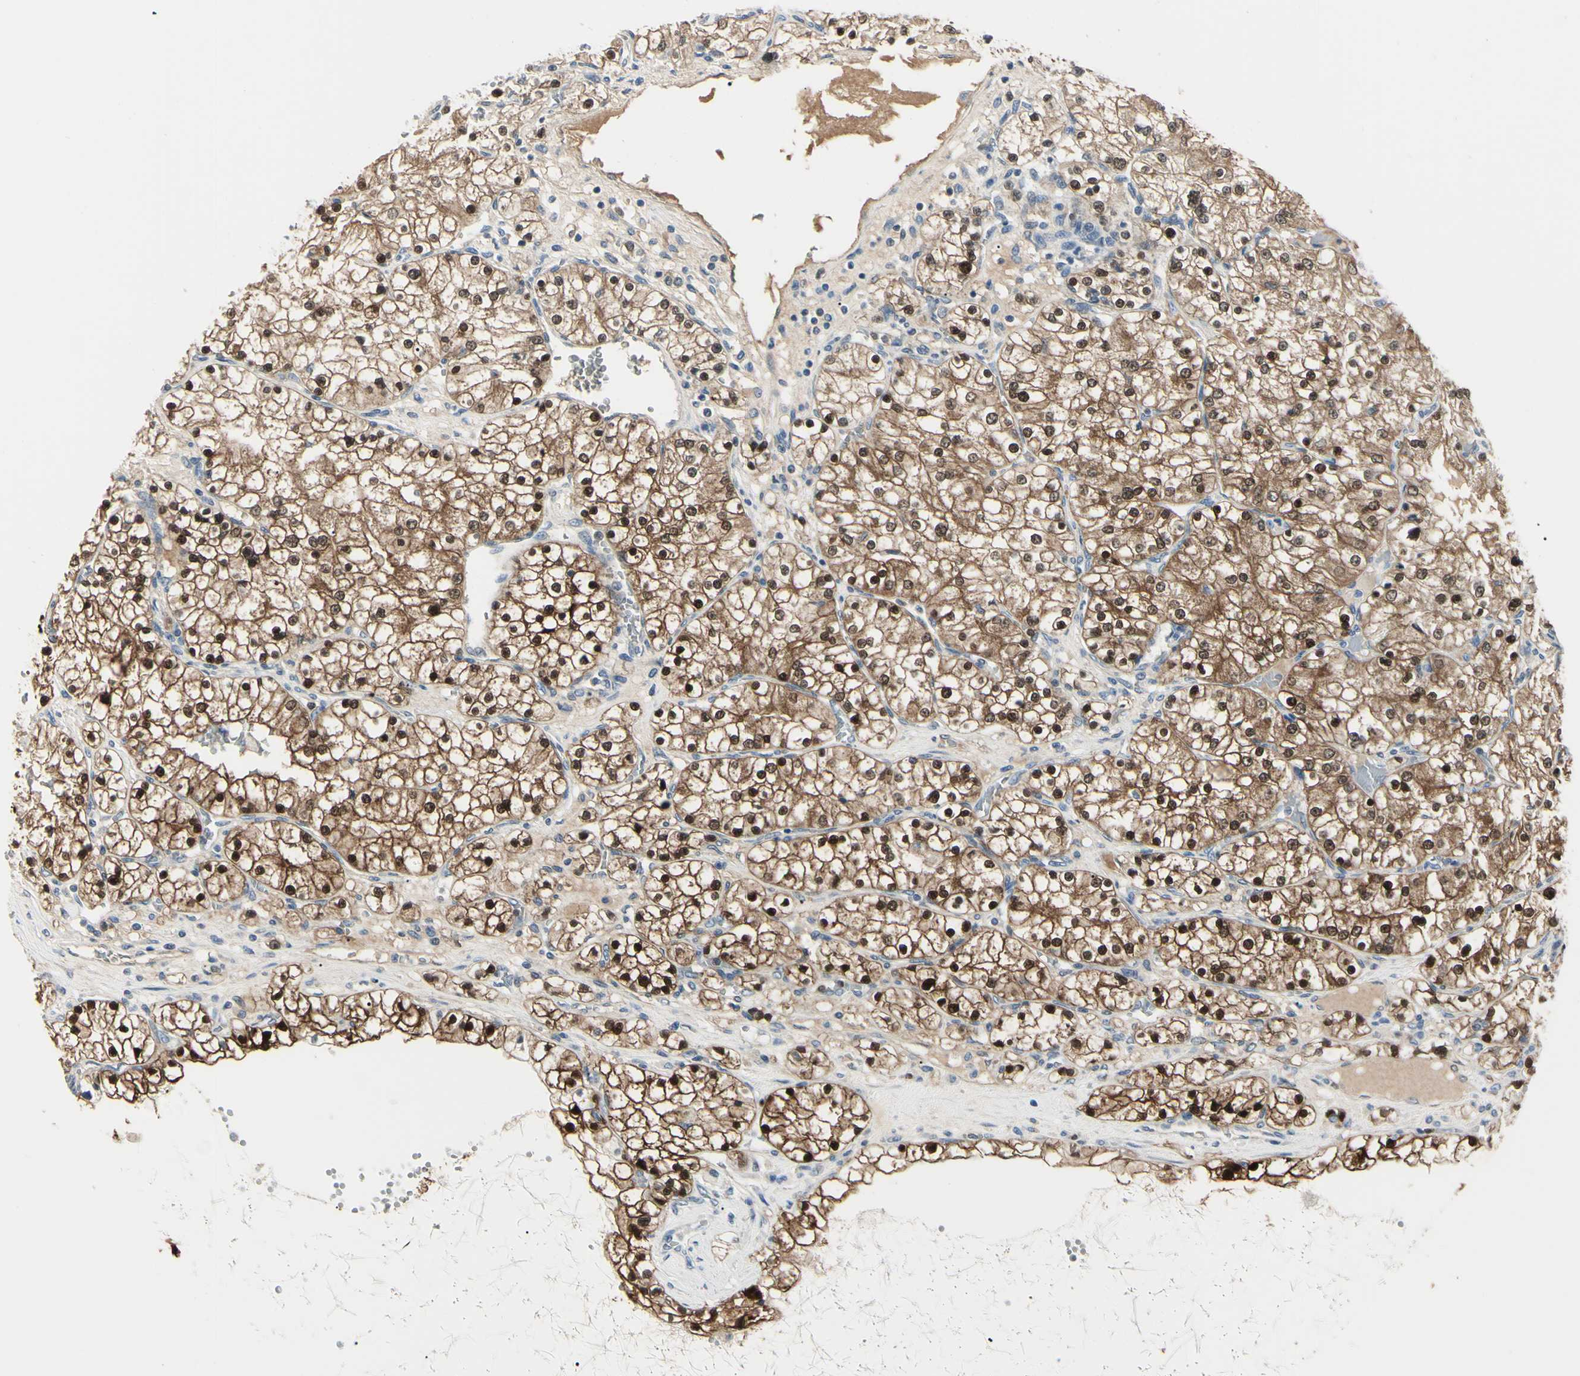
{"staining": {"intensity": "strong", "quantity": ">75%", "location": "cytoplasmic/membranous,nuclear"}, "tissue": "renal cancer", "cell_type": "Tumor cells", "image_type": "cancer", "snomed": [{"axis": "morphology", "description": "Adenocarcinoma, NOS"}, {"axis": "topography", "description": "Kidney"}], "caption": "Protein expression analysis of human renal adenocarcinoma reveals strong cytoplasmic/membranous and nuclear positivity in about >75% of tumor cells. (Stains: DAB in brown, nuclei in blue, Microscopy: brightfield microscopy at high magnification).", "gene": "AKR1C3", "patient": {"sex": "male", "age": 68}}